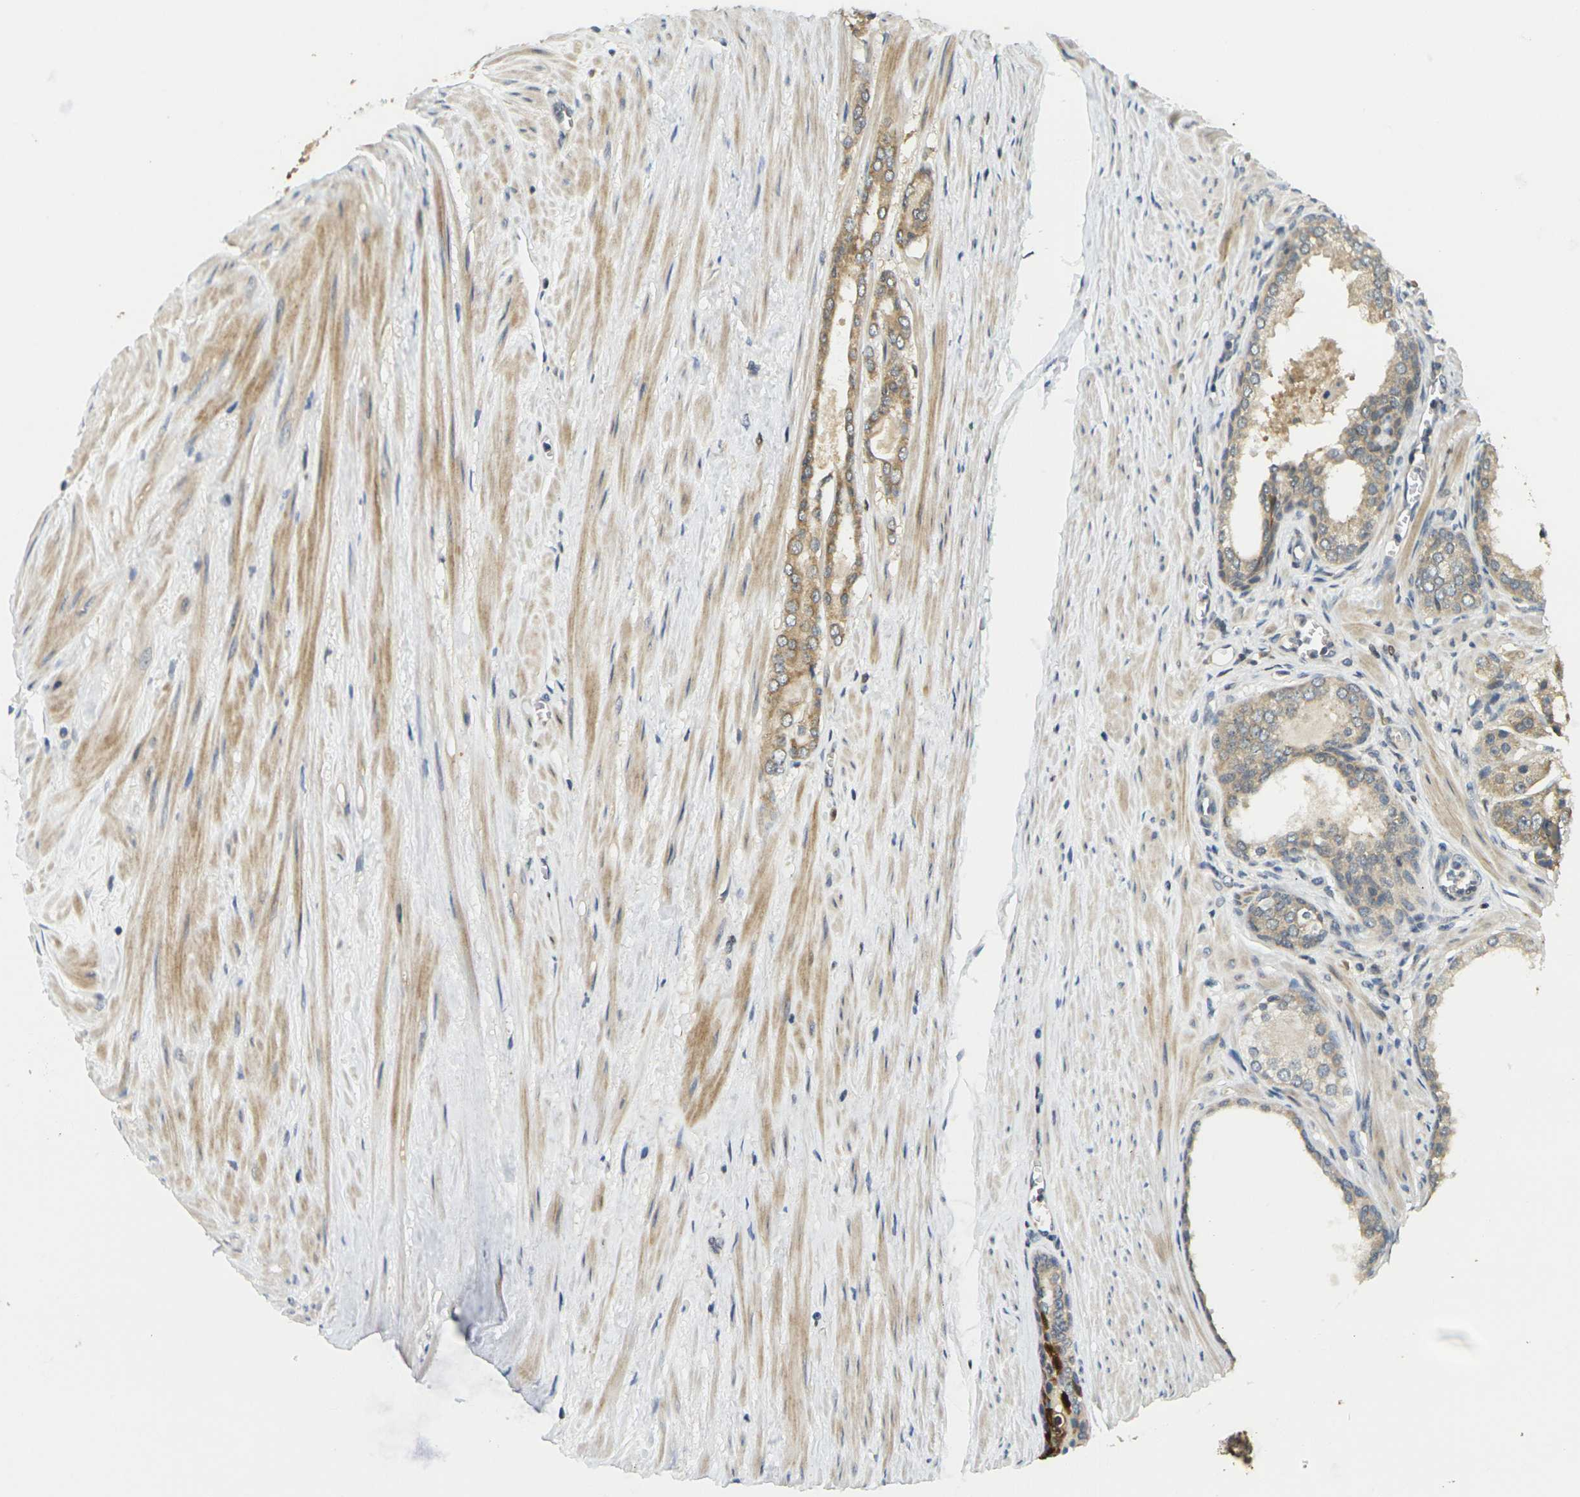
{"staining": {"intensity": "moderate", "quantity": ">75%", "location": "cytoplasmic/membranous"}, "tissue": "prostate cancer", "cell_type": "Tumor cells", "image_type": "cancer", "snomed": [{"axis": "morphology", "description": "Adenocarcinoma, Low grade"}, {"axis": "topography", "description": "Prostate"}], "caption": "Protein staining demonstrates moderate cytoplasmic/membranous expression in approximately >75% of tumor cells in low-grade adenocarcinoma (prostate). (Brightfield microscopy of DAB IHC at high magnification).", "gene": "KLHL8", "patient": {"sex": "male", "age": 57}}